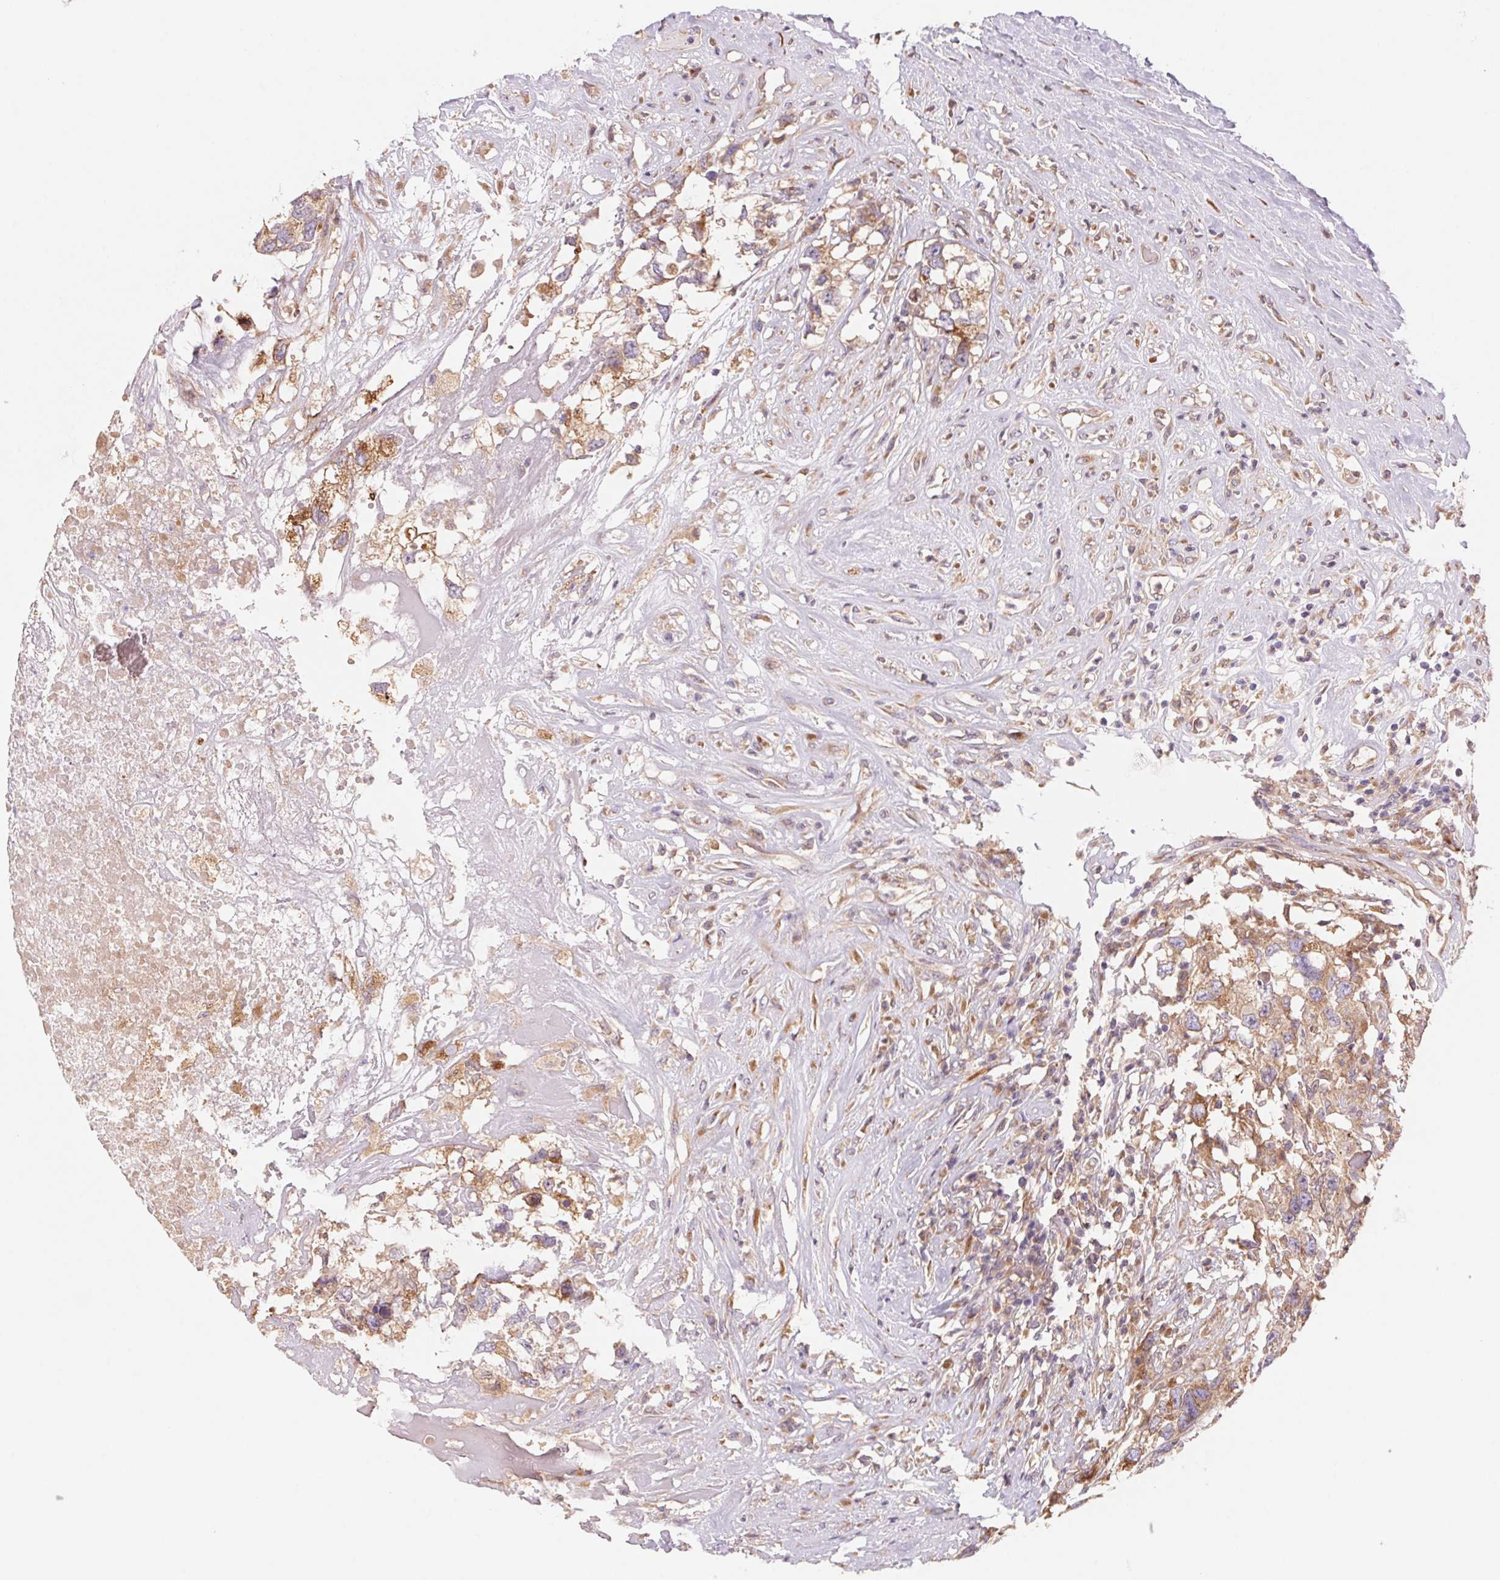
{"staining": {"intensity": "moderate", "quantity": ">75%", "location": "cytoplasmic/membranous"}, "tissue": "testis cancer", "cell_type": "Tumor cells", "image_type": "cancer", "snomed": [{"axis": "morphology", "description": "Carcinoma, Embryonal, NOS"}, {"axis": "topography", "description": "Testis"}], "caption": "A photomicrograph showing moderate cytoplasmic/membranous staining in approximately >75% of tumor cells in testis cancer, as visualized by brown immunohistochemical staining.", "gene": "RAB1A", "patient": {"sex": "male", "age": 83}}